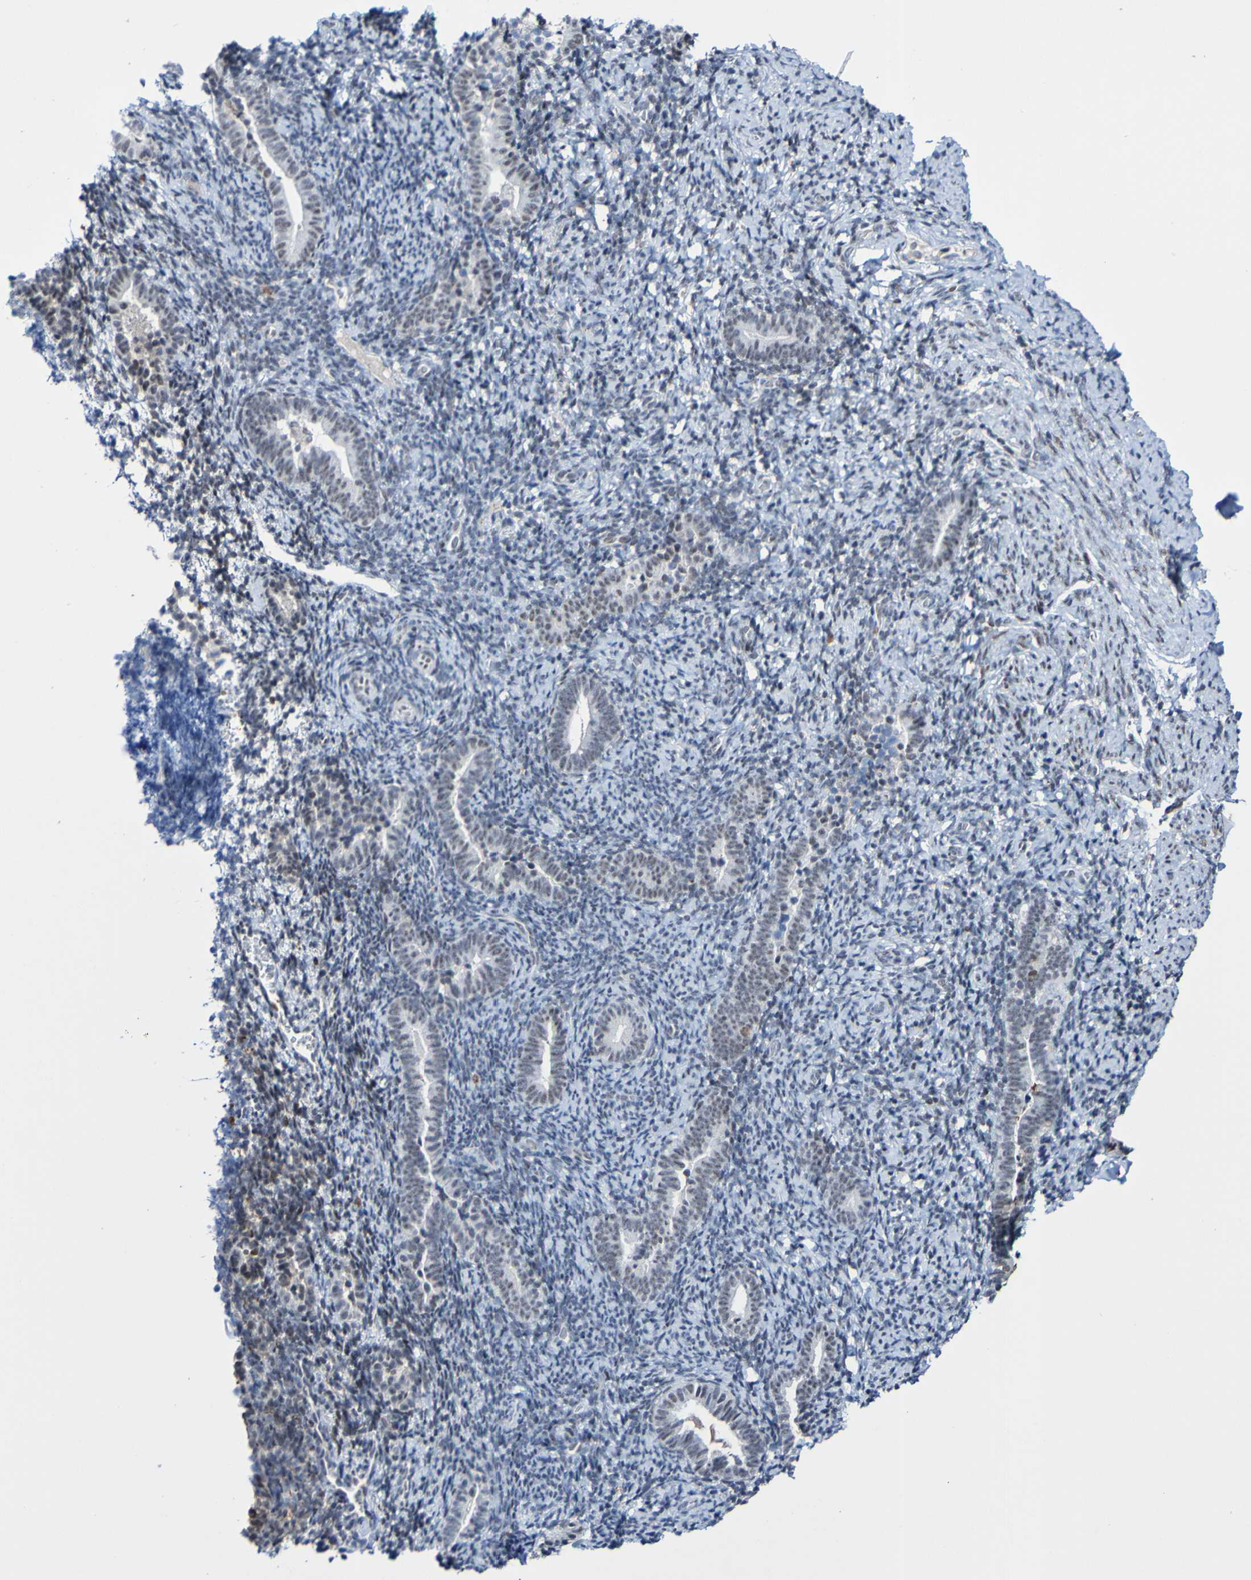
{"staining": {"intensity": "weak", "quantity": "25%-75%", "location": "nuclear"}, "tissue": "endometrium", "cell_type": "Cells in endometrial stroma", "image_type": "normal", "snomed": [{"axis": "morphology", "description": "Normal tissue, NOS"}, {"axis": "topography", "description": "Endometrium"}], "caption": "A low amount of weak nuclear positivity is appreciated in about 25%-75% of cells in endometrial stroma in benign endometrium. Using DAB (3,3'-diaminobenzidine) (brown) and hematoxylin (blue) stains, captured at high magnification using brightfield microscopy.", "gene": "PCGF1", "patient": {"sex": "female", "age": 51}}